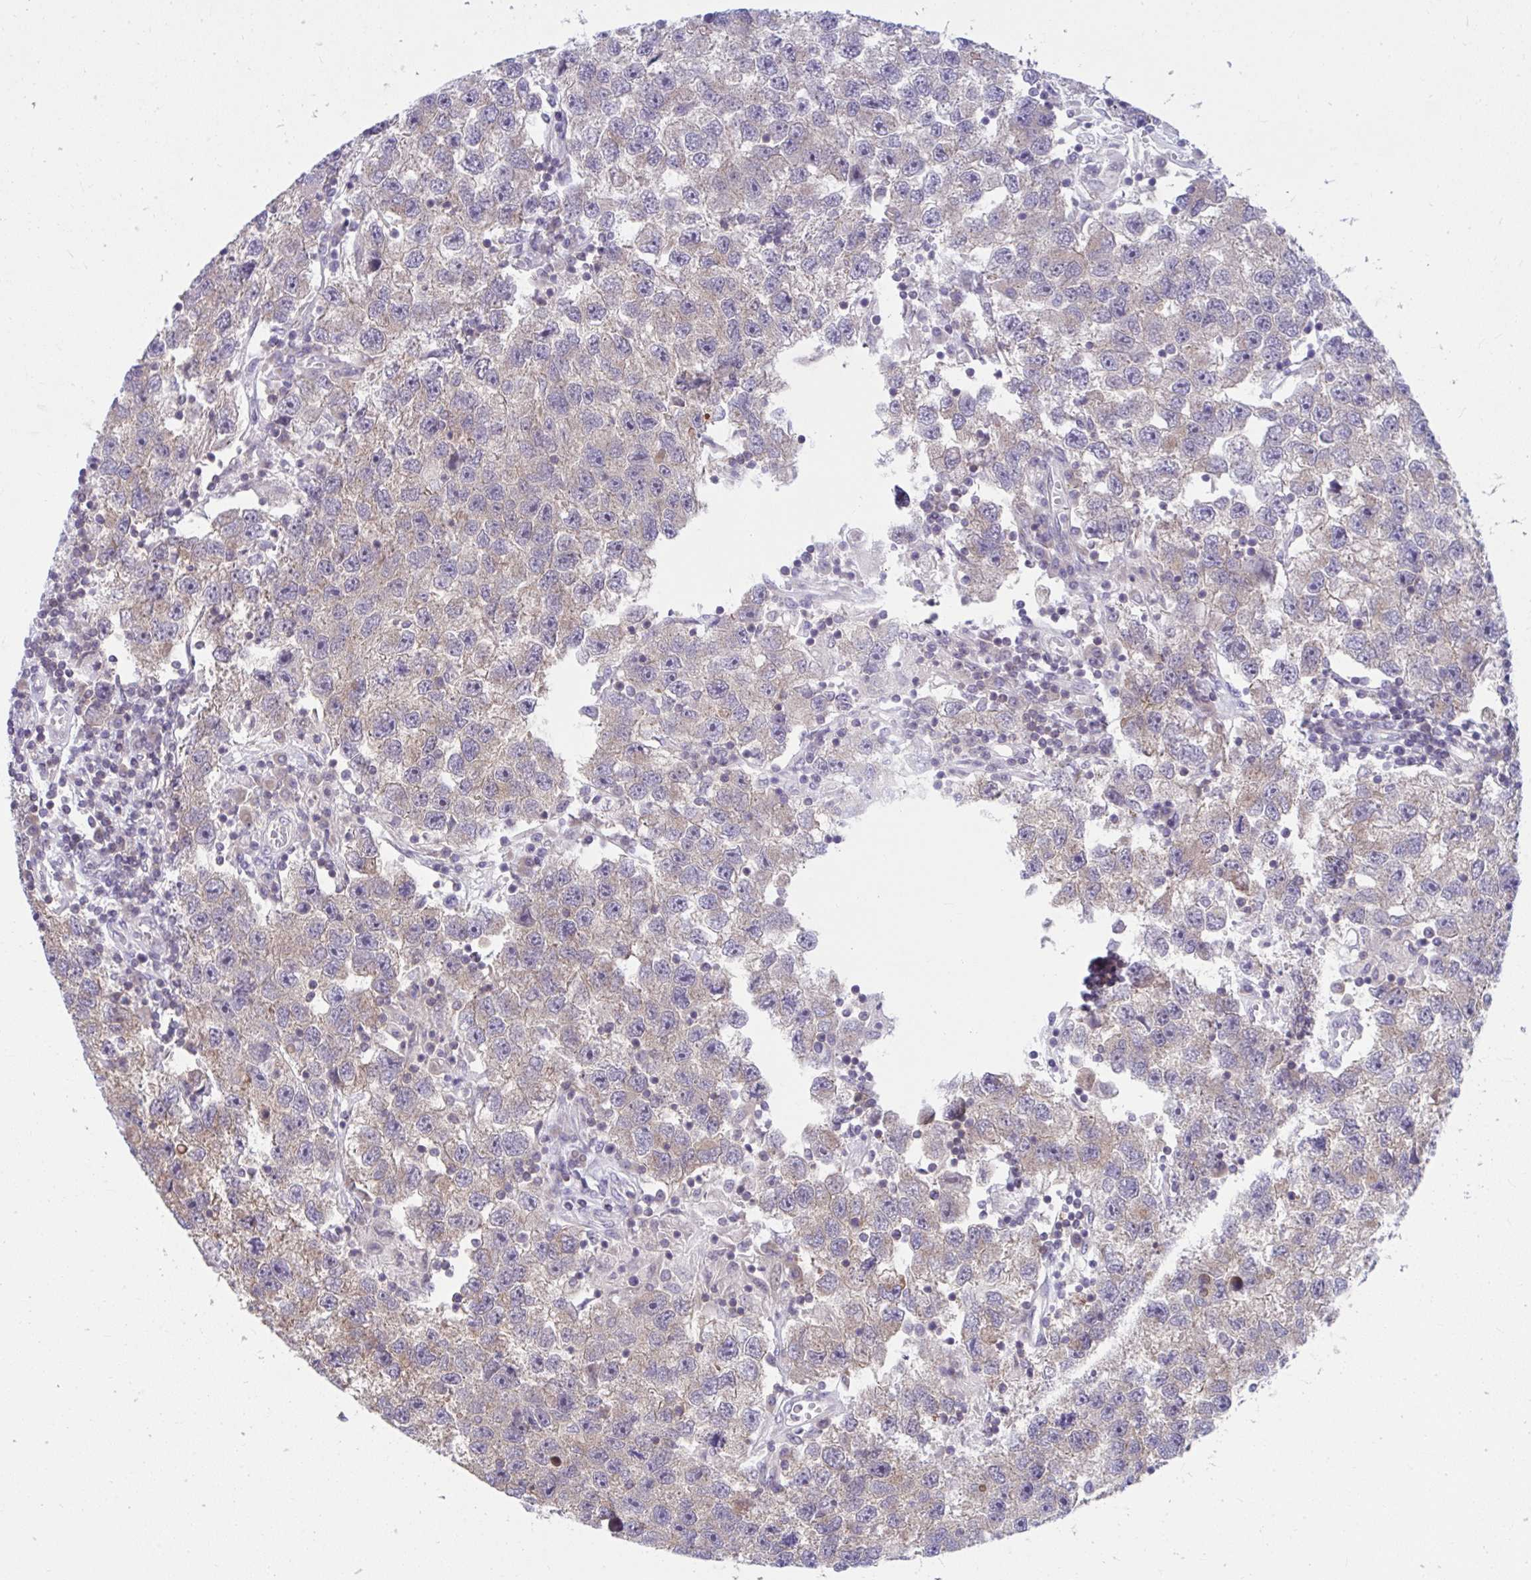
{"staining": {"intensity": "weak", "quantity": ">75%", "location": "cytoplasmic/membranous"}, "tissue": "testis cancer", "cell_type": "Tumor cells", "image_type": "cancer", "snomed": [{"axis": "morphology", "description": "Seminoma, NOS"}, {"axis": "topography", "description": "Testis"}], "caption": "Immunohistochemistry of human testis cancer (seminoma) reveals low levels of weak cytoplasmic/membranous positivity in approximately >75% of tumor cells.", "gene": "PCDHB7", "patient": {"sex": "male", "age": 26}}